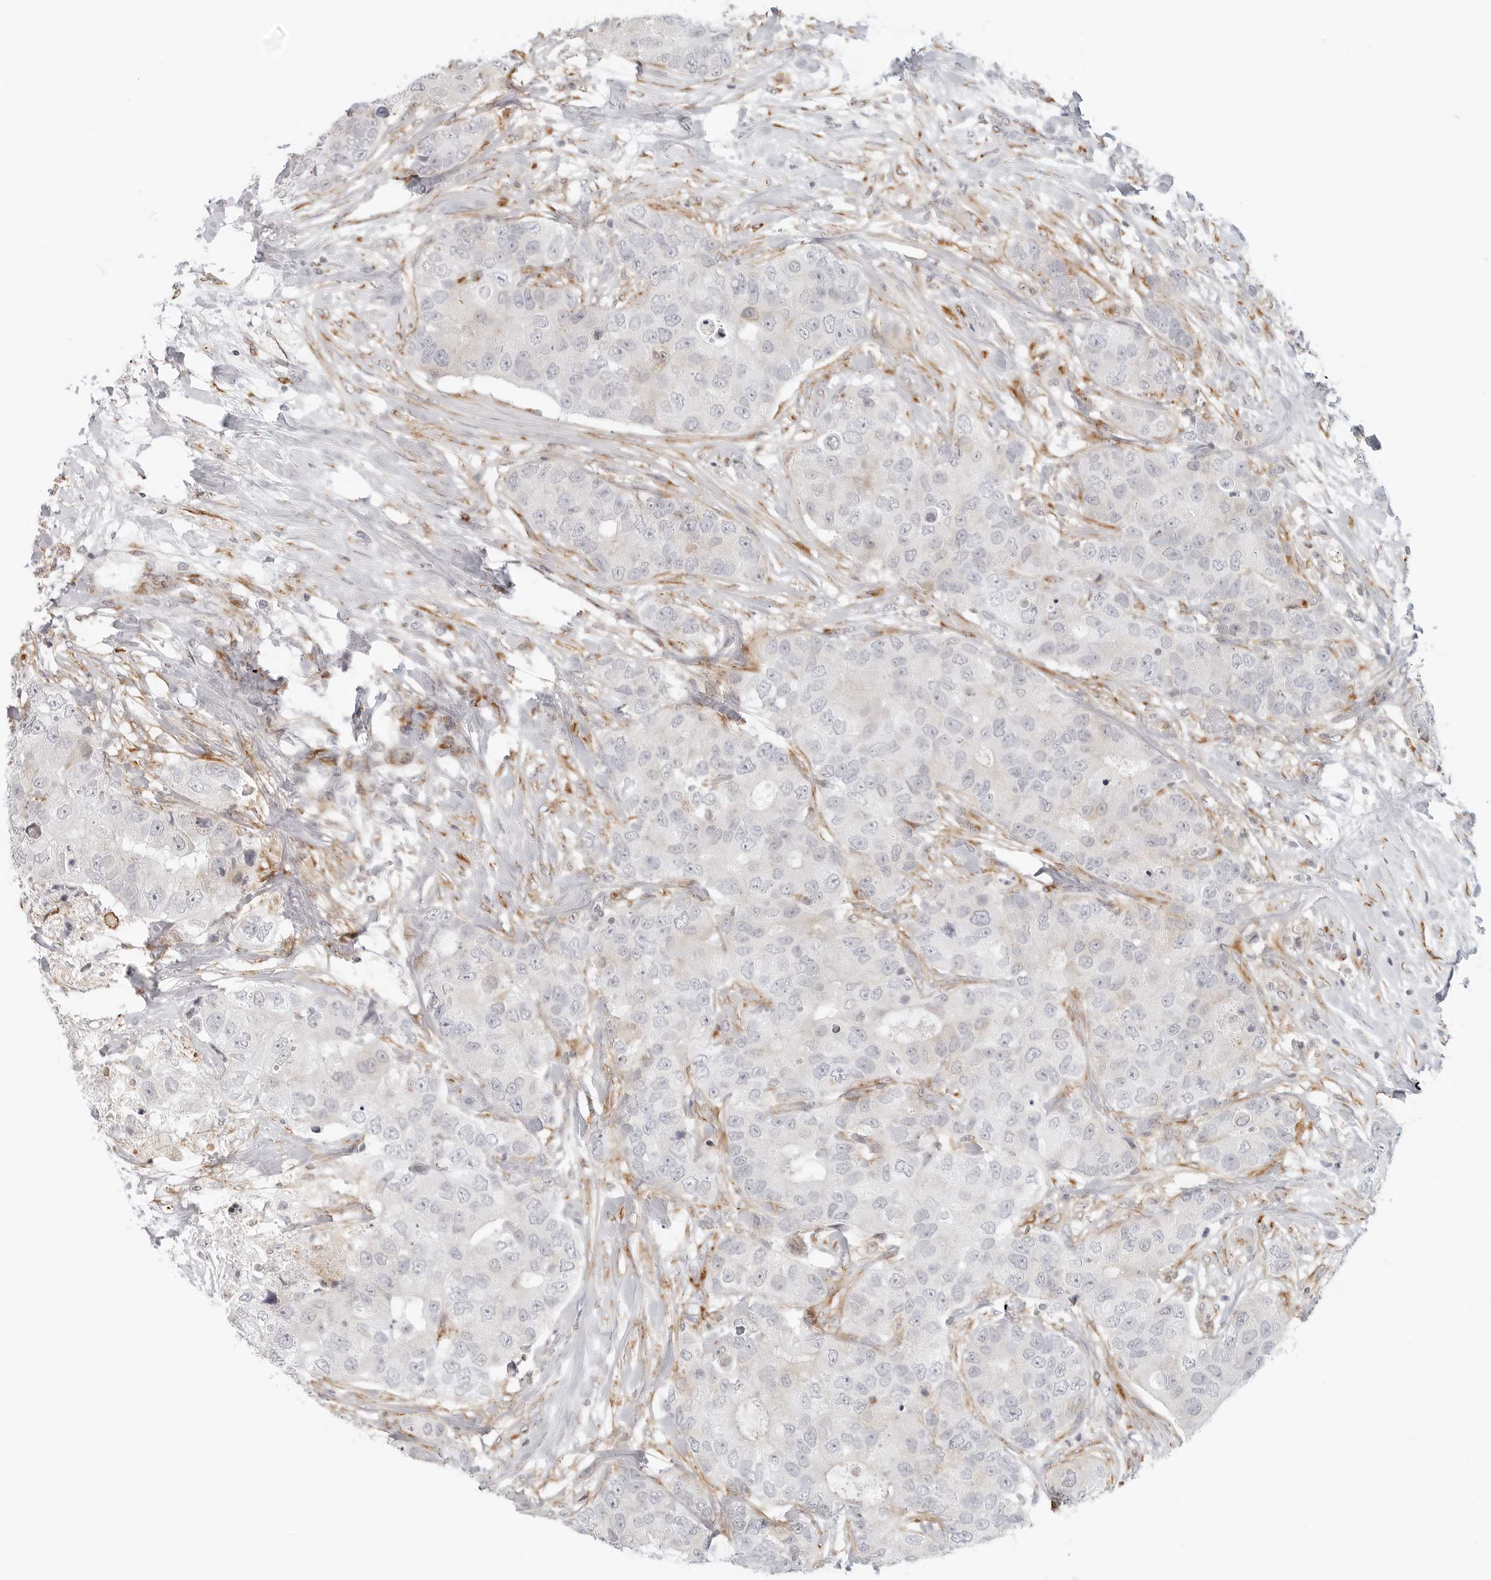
{"staining": {"intensity": "negative", "quantity": "none", "location": "none"}, "tissue": "breast cancer", "cell_type": "Tumor cells", "image_type": "cancer", "snomed": [{"axis": "morphology", "description": "Duct carcinoma"}, {"axis": "topography", "description": "Breast"}], "caption": "Tumor cells are negative for protein expression in human breast infiltrating ductal carcinoma.", "gene": "C1QTNF1", "patient": {"sex": "female", "age": 62}}